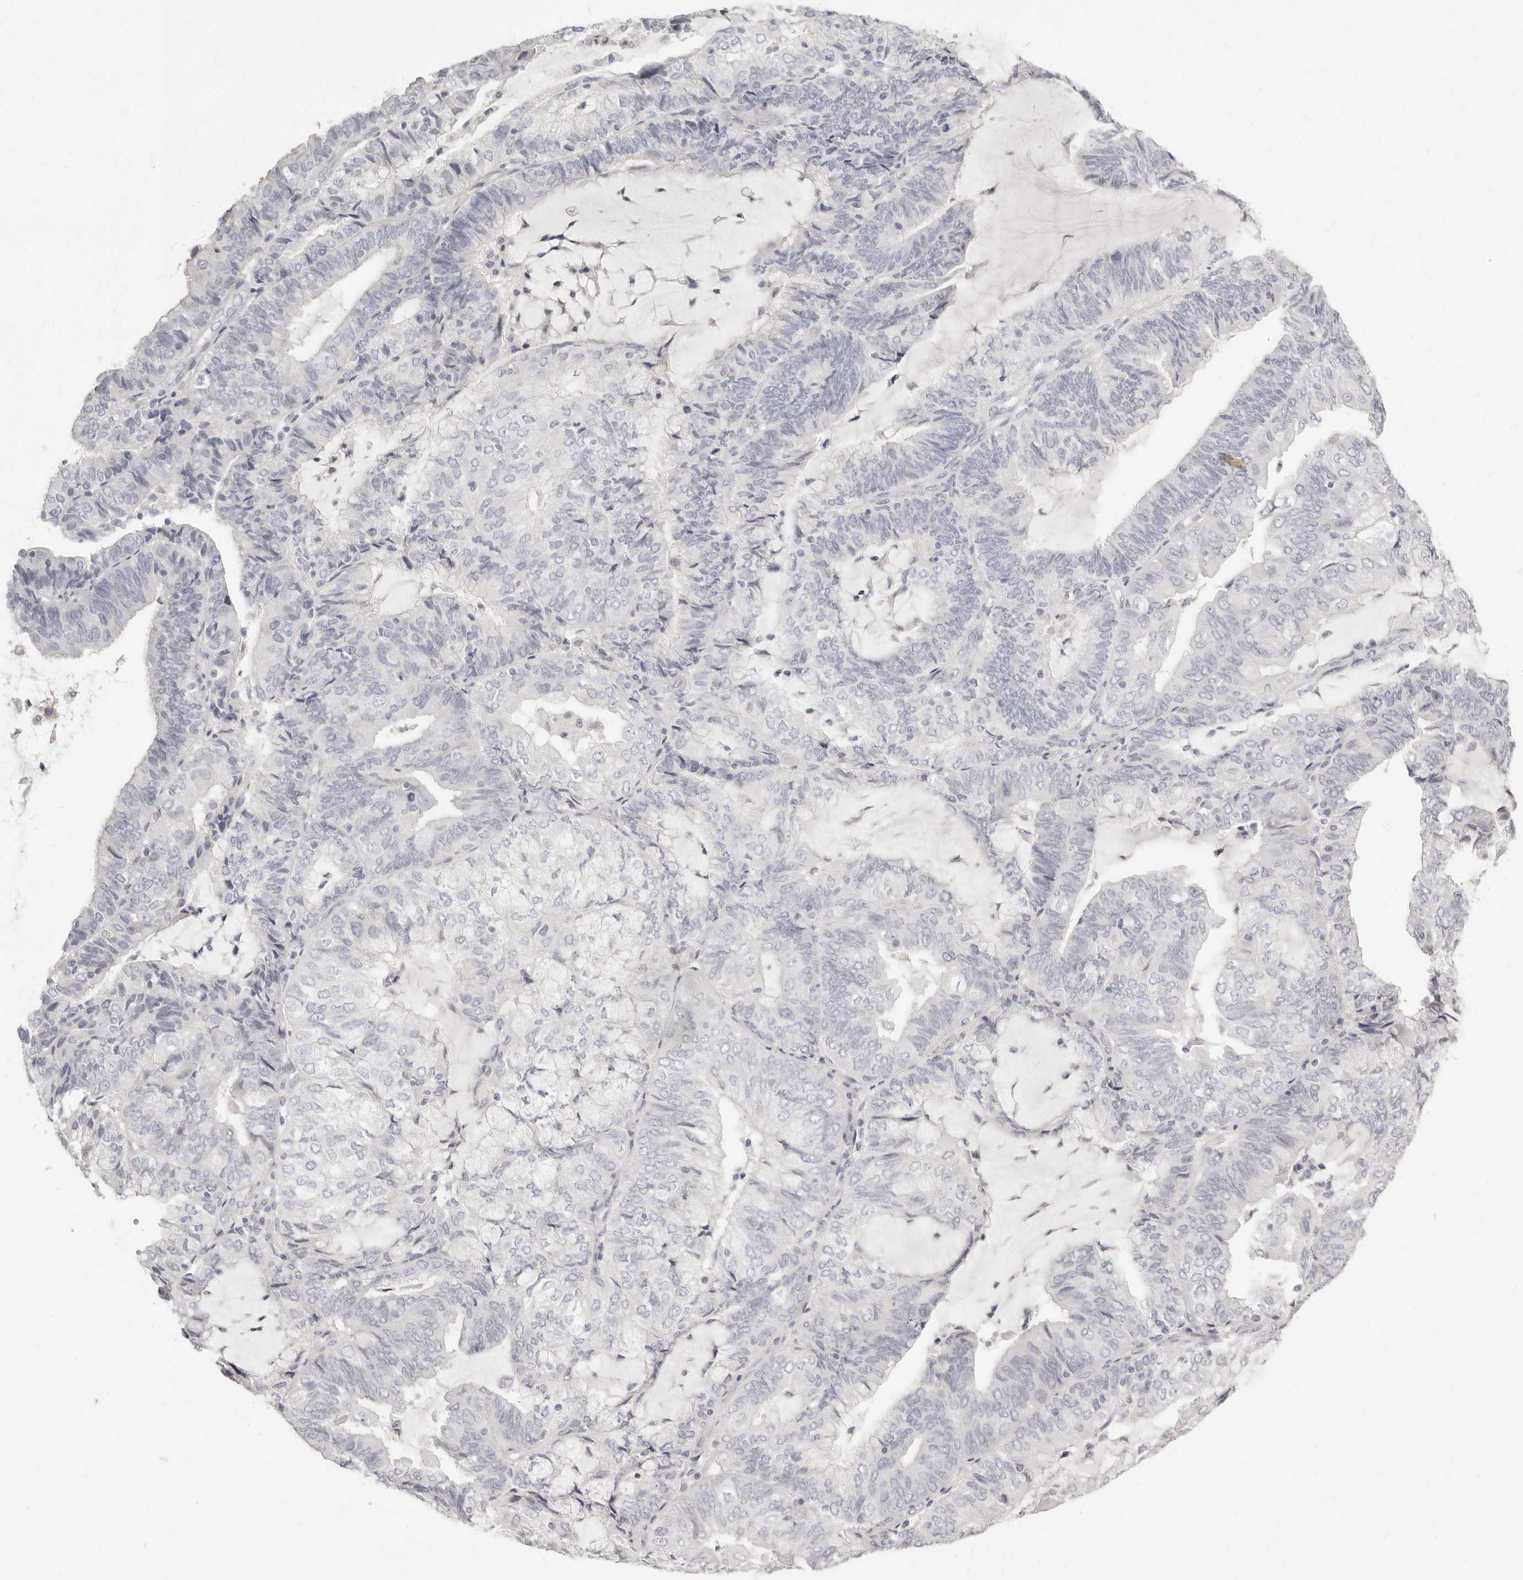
{"staining": {"intensity": "negative", "quantity": "none", "location": "none"}, "tissue": "endometrial cancer", "cell_type": "Tumor cells", "image_type": "cancer", "snomed": [{"axis": "morphology", "description": "Adenocarcinoma, NOS"}, {"axis": "topography", "description": "Endometrium"}], "caption": "A micrograph of human adenocarcinoma (endometrial) is negative for staining in tumor cells. Brightfield microscopy of immunohistochemistry (IHC) stained with DAB (3,3'-diaminobenzidine) (brown) and hematoxylin (blue), captured at high magnification.", "gene": "FABP1", "patient": {"sex": "female", "age": 81}}